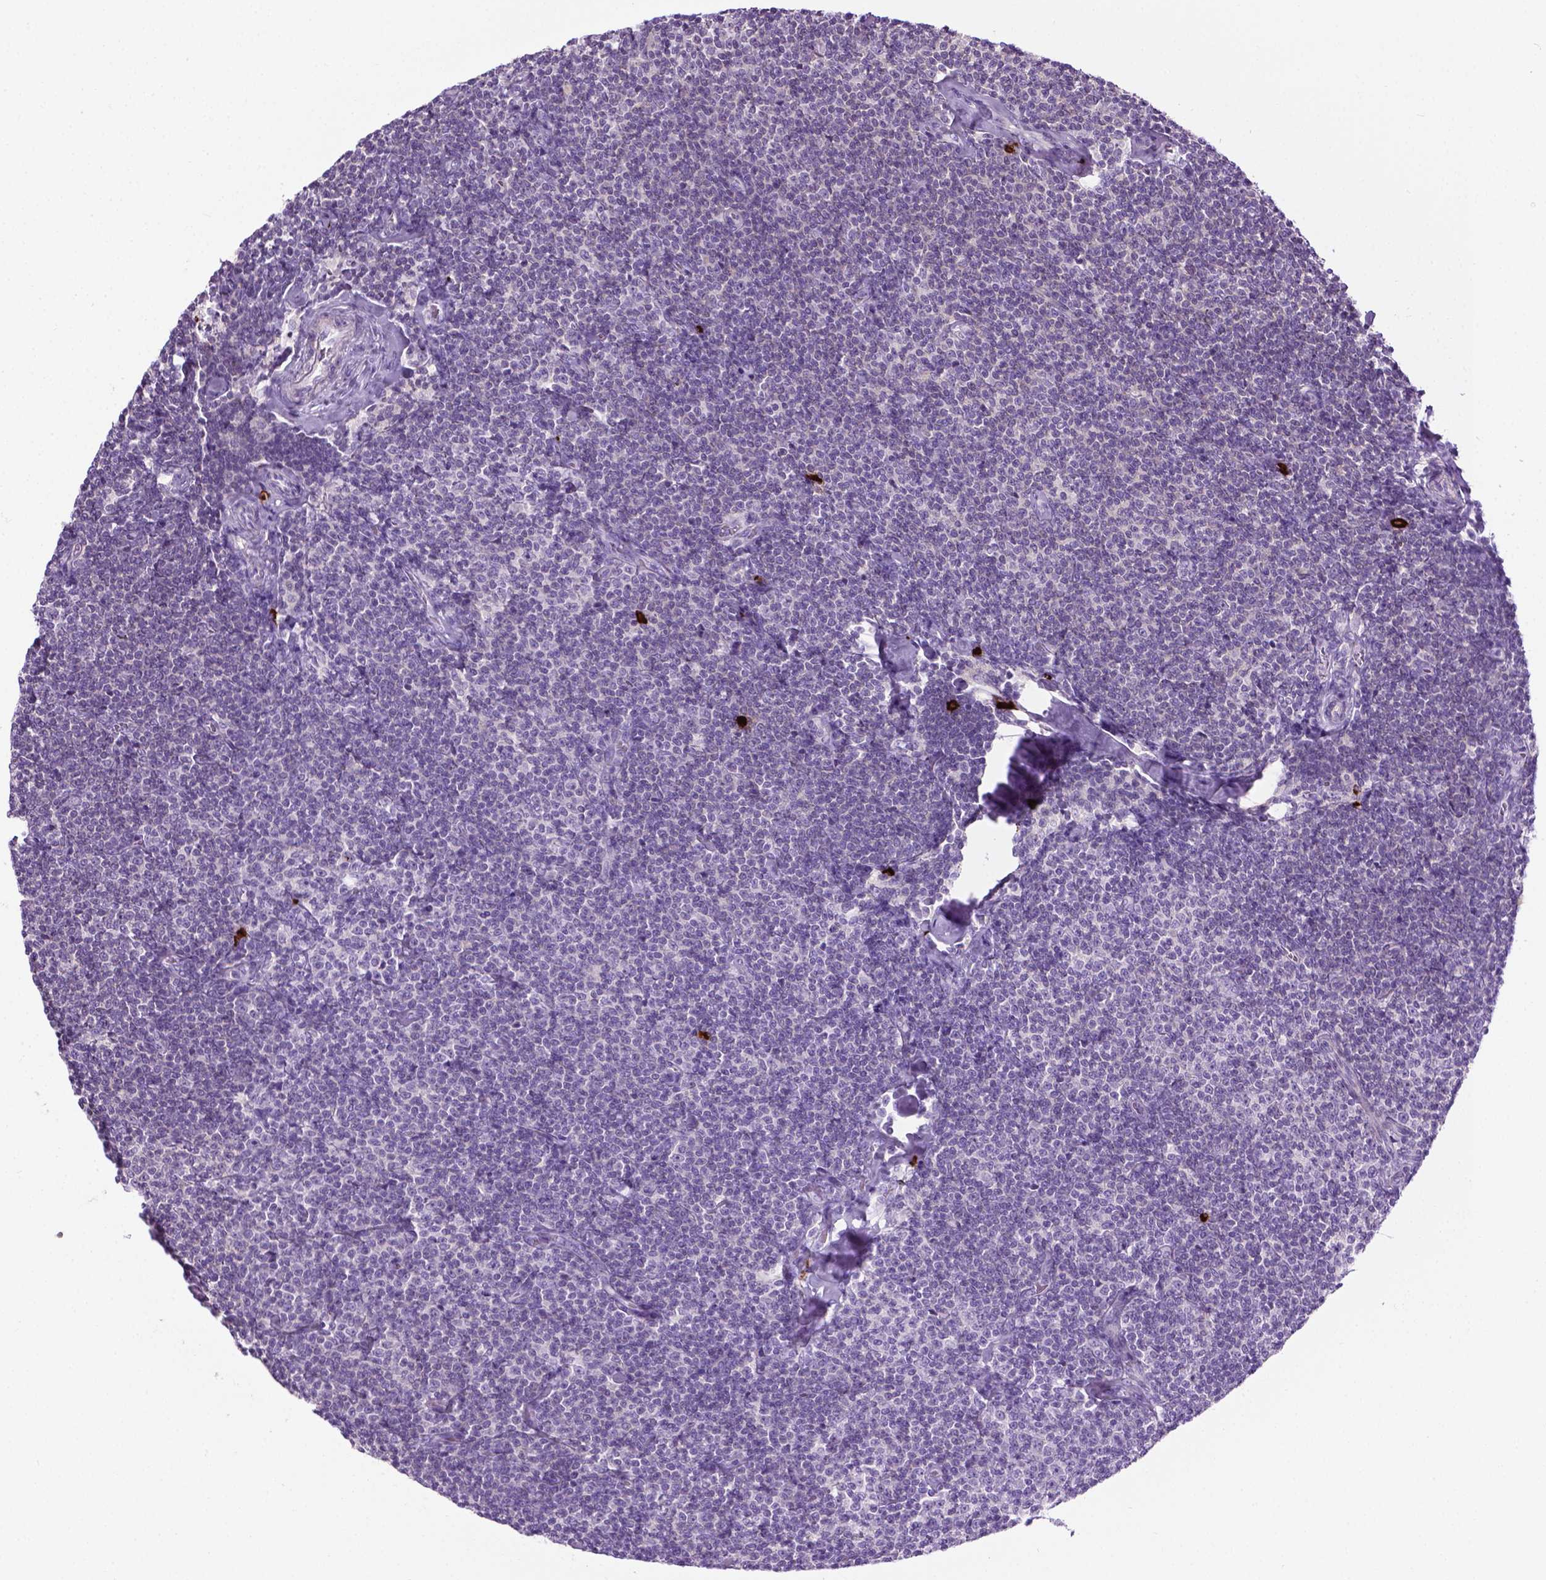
{"staining": {"intensity": "negative", "quantity": "none", "location": "none"}, "tissue": "lymphoma", "cell_type": "Tumor cells", "image_type": "cancer", "snomed": [{"axis": "morphology", "description": "Malignant lymphoma, non-Hodgkin's type, Low grade"}, {"axis": "topography", "description": "Lymph node"}], "caption": "This is an immunohistochemistry (IHC) micrograph of lymphoma. There is no expression in tumor cells.", "gene": "SPECC1L", "patient": {"sex": "male", "age": 81}}